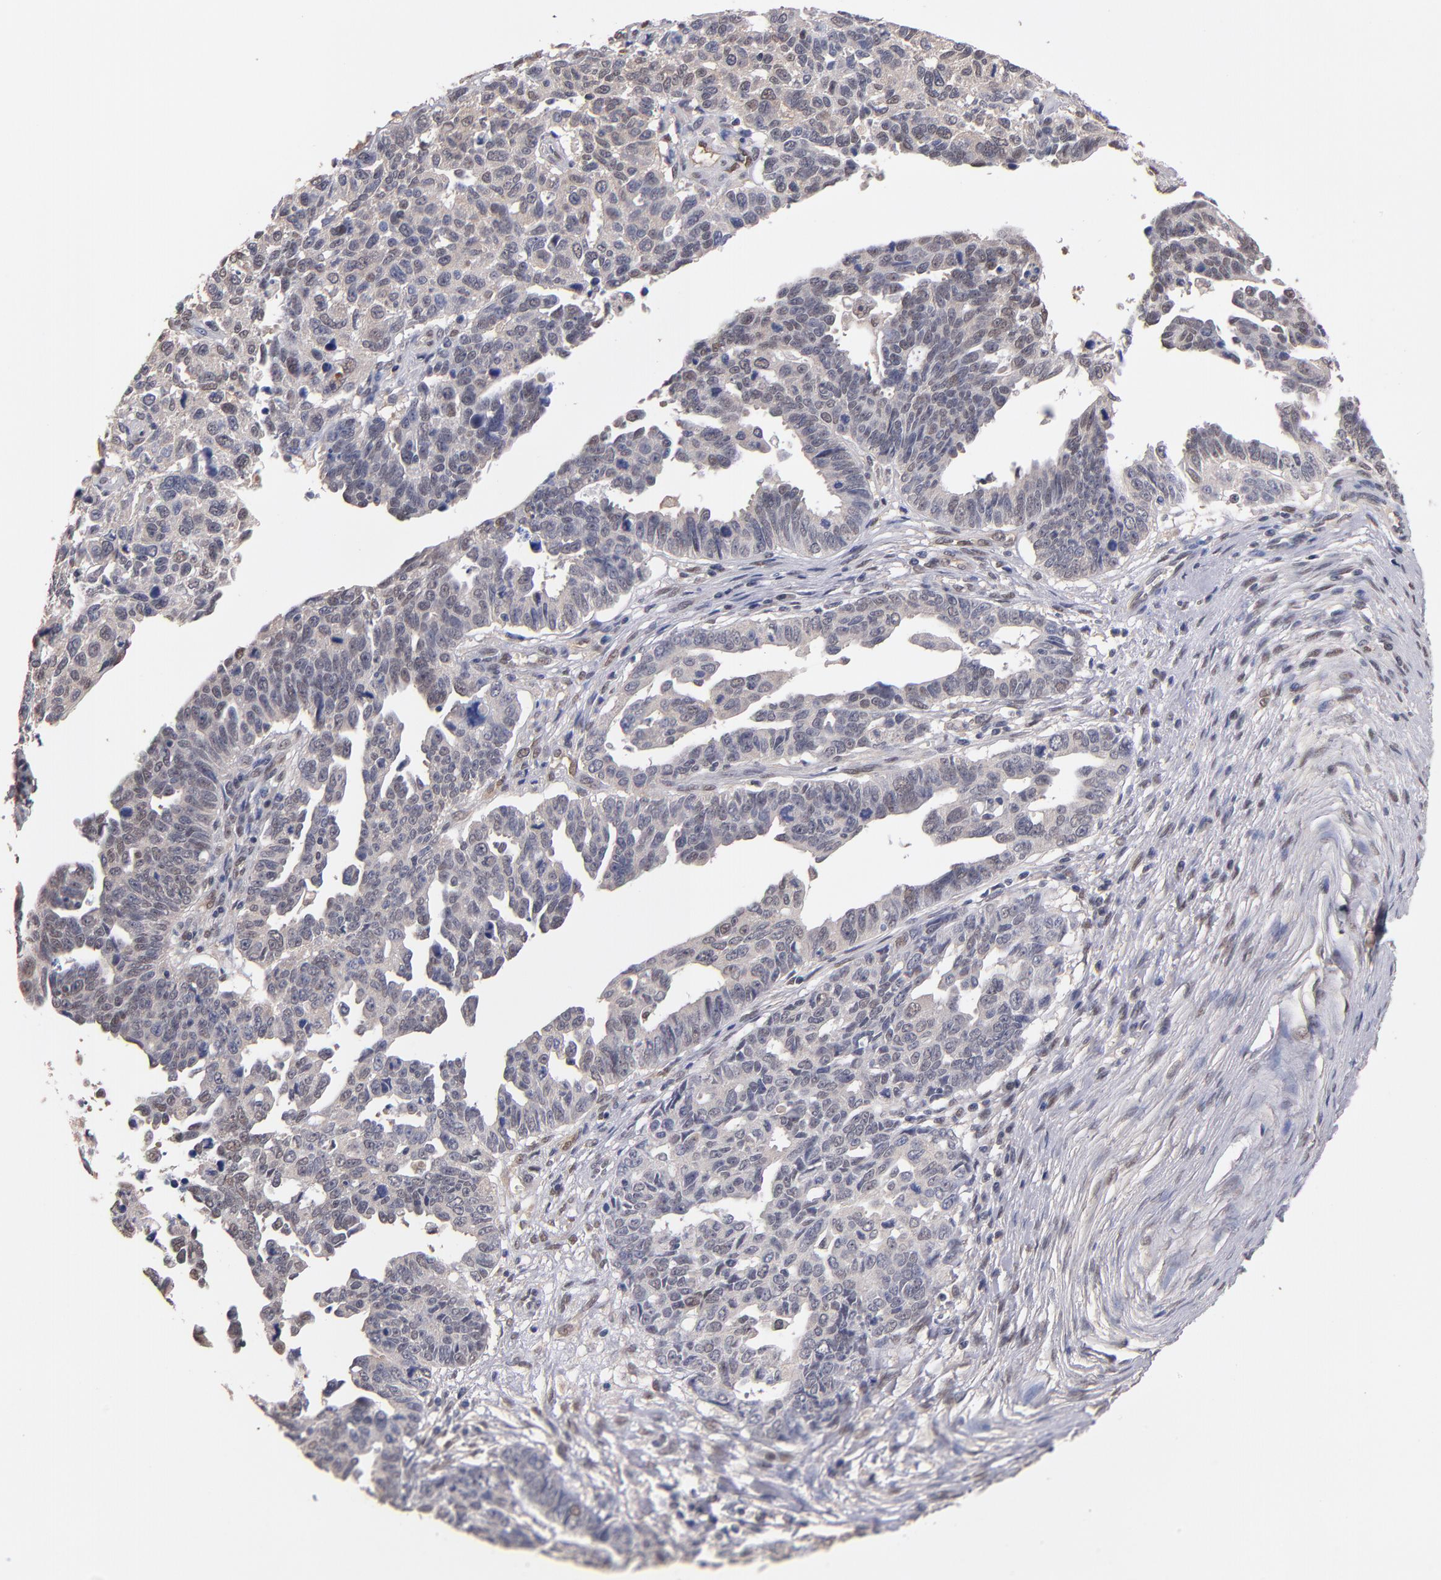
{"staining": {"intensity": "moderate", "quantity": "<25%", "location": "nuclear"}, "tissue": "ovarian cancer", "cell_type": "Tumor cells", "image_type": "cancer", "snomed": [{"axis": "morphology", "description": "Carcinoma, endometroid"}, {"axis": "morphology", "description": "Cystadenocarcinoma, serous, NOS"}, {"axis": "topography", "description": "Ovary"}], "caption": "Immunohistochemical staining of human ovarian cancer shows low levels of moderate nuclear expression in about <25% of tumor cells.", "gene": "PSMD10", "patient": {"sex": "female", "age": 45}}